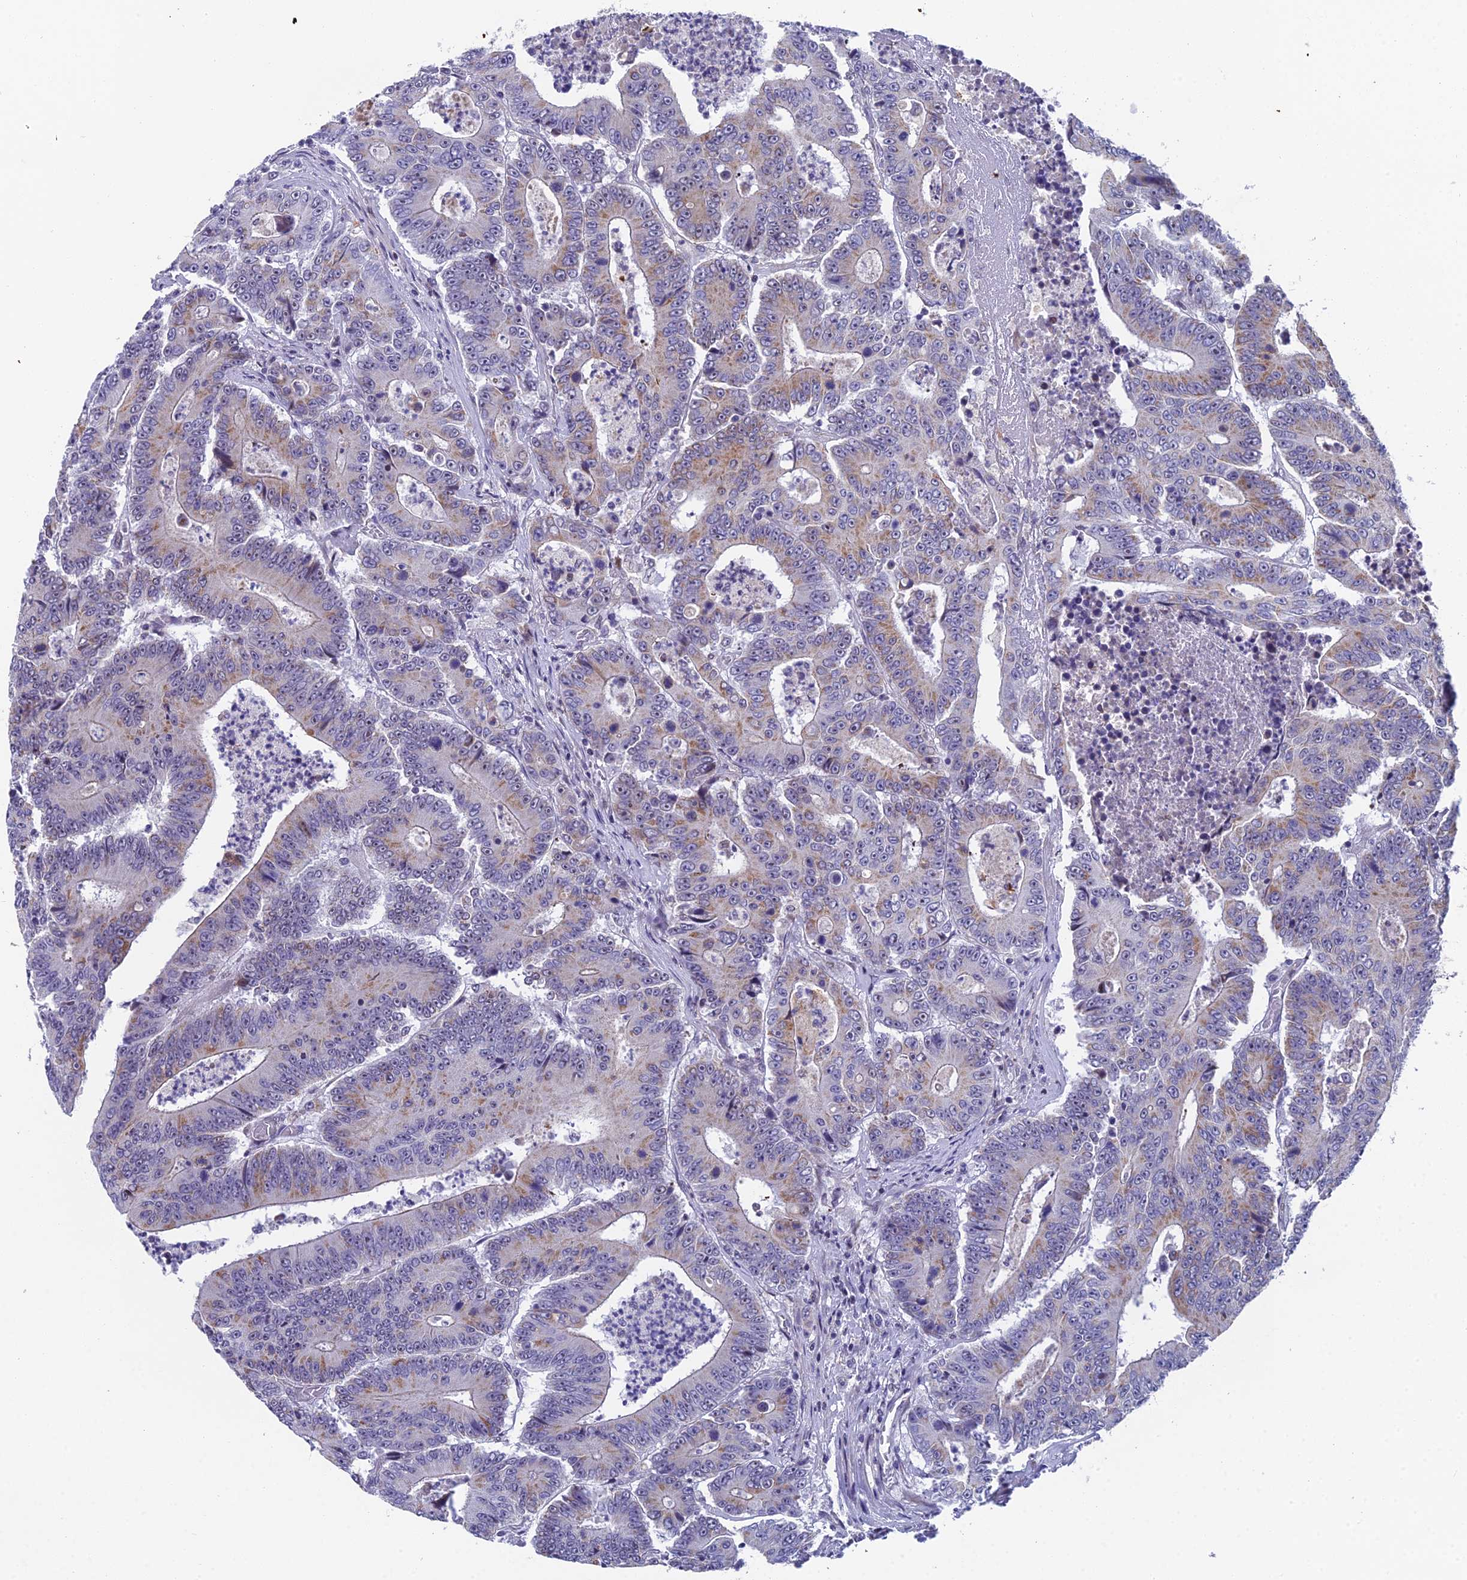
{"staining": {"intensity": "moderate", "quantity": "<25%", "location": "cytoplasmic/membranous"}, "tissue": "colorectal cancer", "cell_type": "Tumor cells", "image_type": "cancer", "snomed": [{"axis": "morphology", "description": "Adenocarcinoma, NOS"}, {"axis": "topography", "description": "Colon"}], "caption": "A micrograph of colorectal adenocarcinoma stained for a protein exhibits moderate cytoplasmic/membranous brown staining in tumor cells.", "gene": "XKR9", "patient": {"sex": "male", "age": 83}}